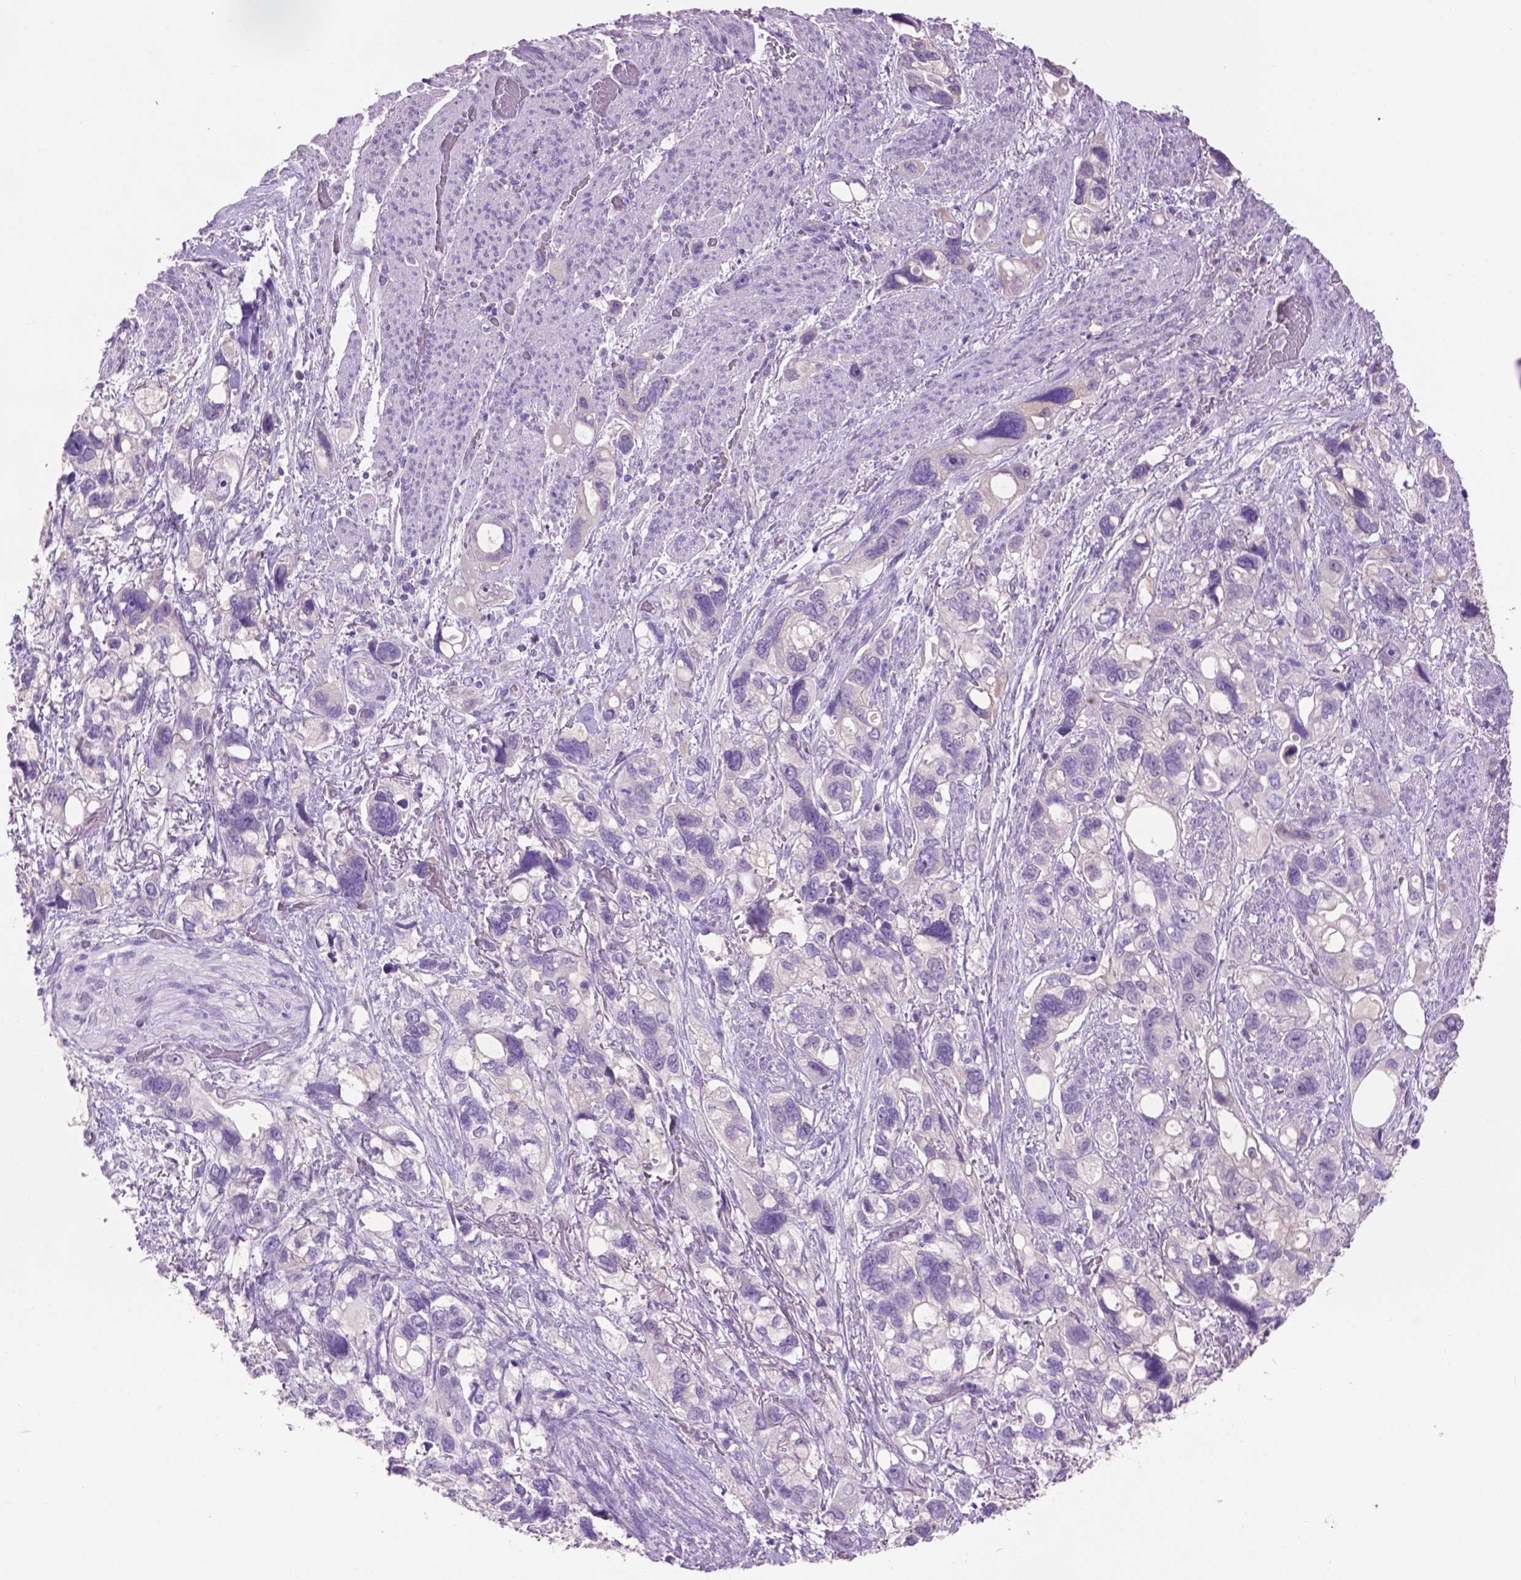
{"staining": {"intensity": "negative", "quantity": "none", "location": "none"}, "tissue": "stomach cancer", "cell_type": "Tumor cells", "image_type": "cancer", "snomed": [{"axis": "morphology", "description": "Adenocarcinoma, NOS"}, {"axis": "topography", "description": "Stomach, upper"}], "caption": "Tumor cells show no significant expression in adenocarcinoma (stomach).", "gene": "CRYBA4", "patient": {"sex": "female", "age": 81}}